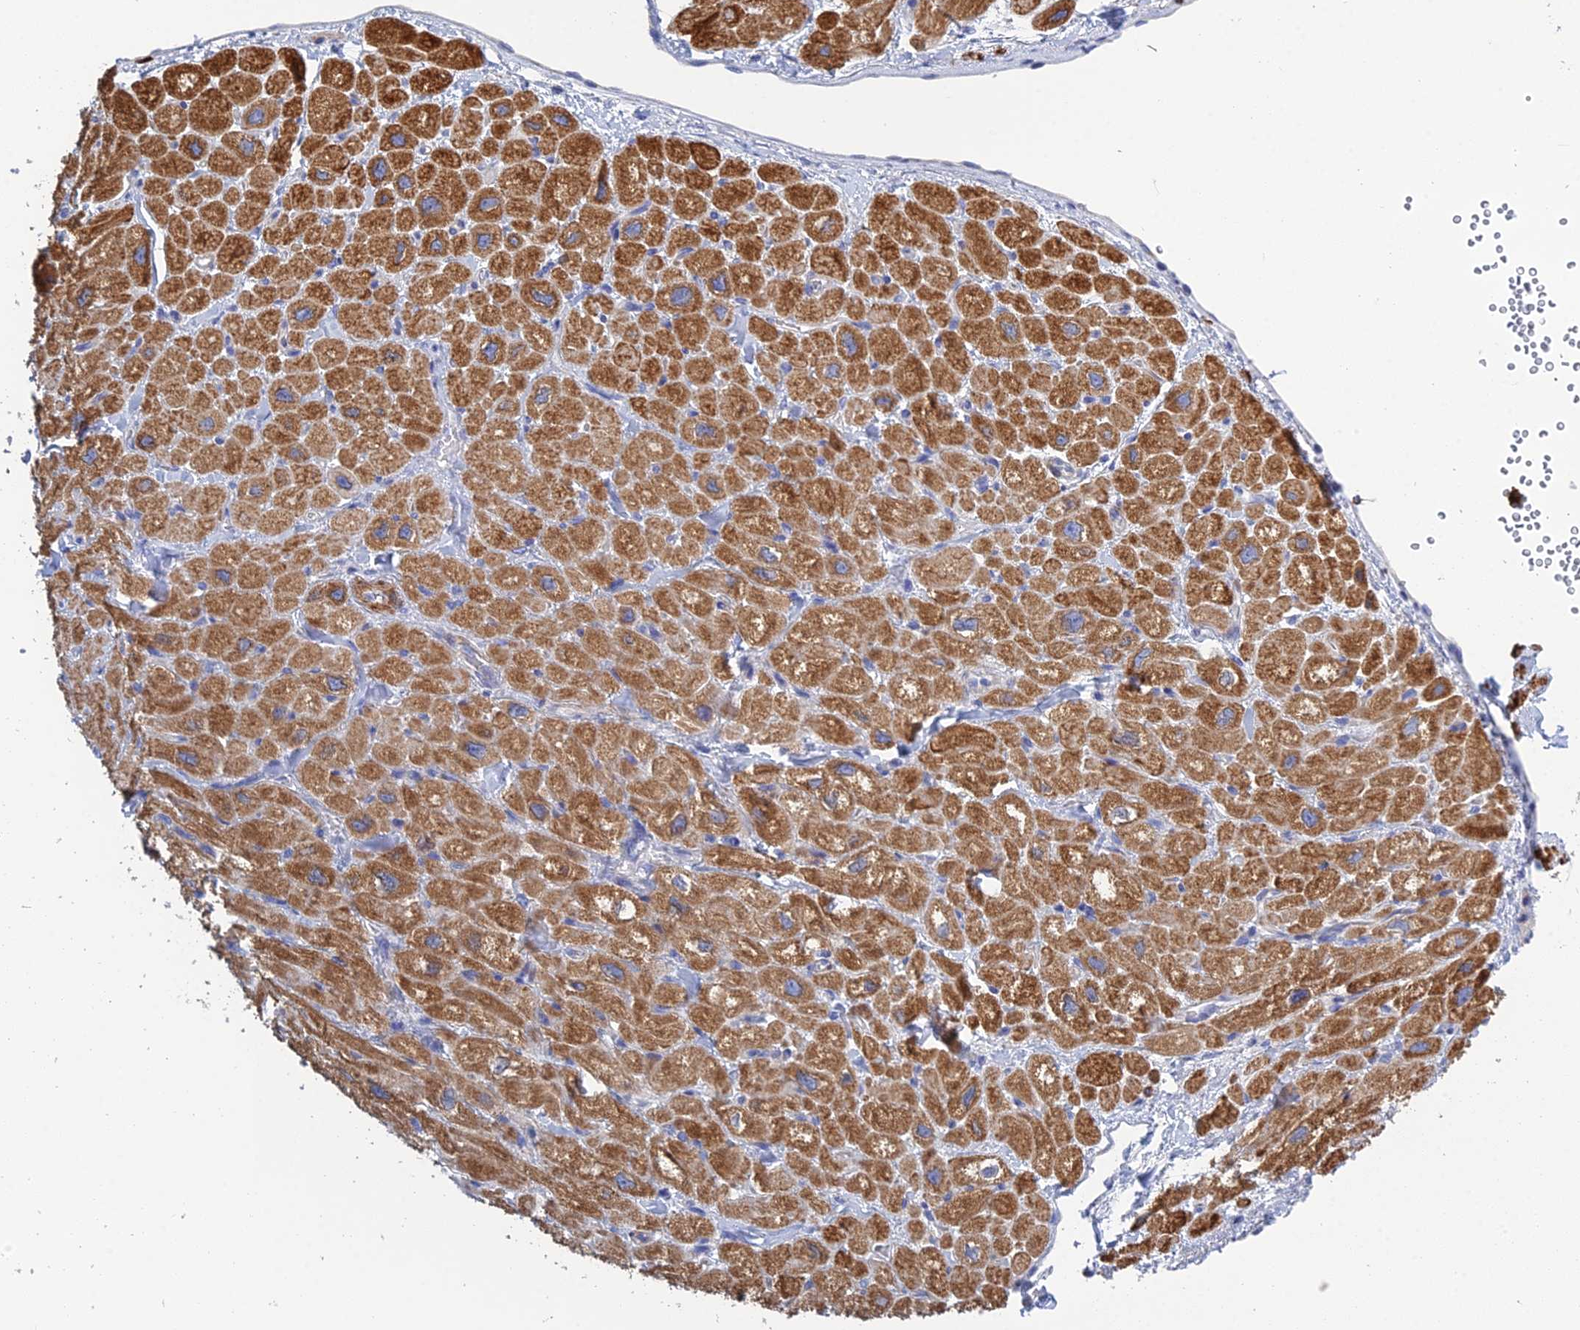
{"staining": {"intensity": "strong", "quantity": "25%-75%", "location": "cytoplasmic/membranous"}, "tissue": "heart muscle", "cell_type": "Cardiomyocytes", "image_type": "normal", "snomed": [{"axis": "morphology", "description": "Normal tissue, NOS"}, {"axis": "topography", "description": "Heart"}], "caption": "Heart muscle stained with IHC displays strong cytoplasmic/membranous positivity in about 25%-75% of cardiomyocytes.", "gene": "PCDHA8", "patient": {"sex": "male", "age": 65}}